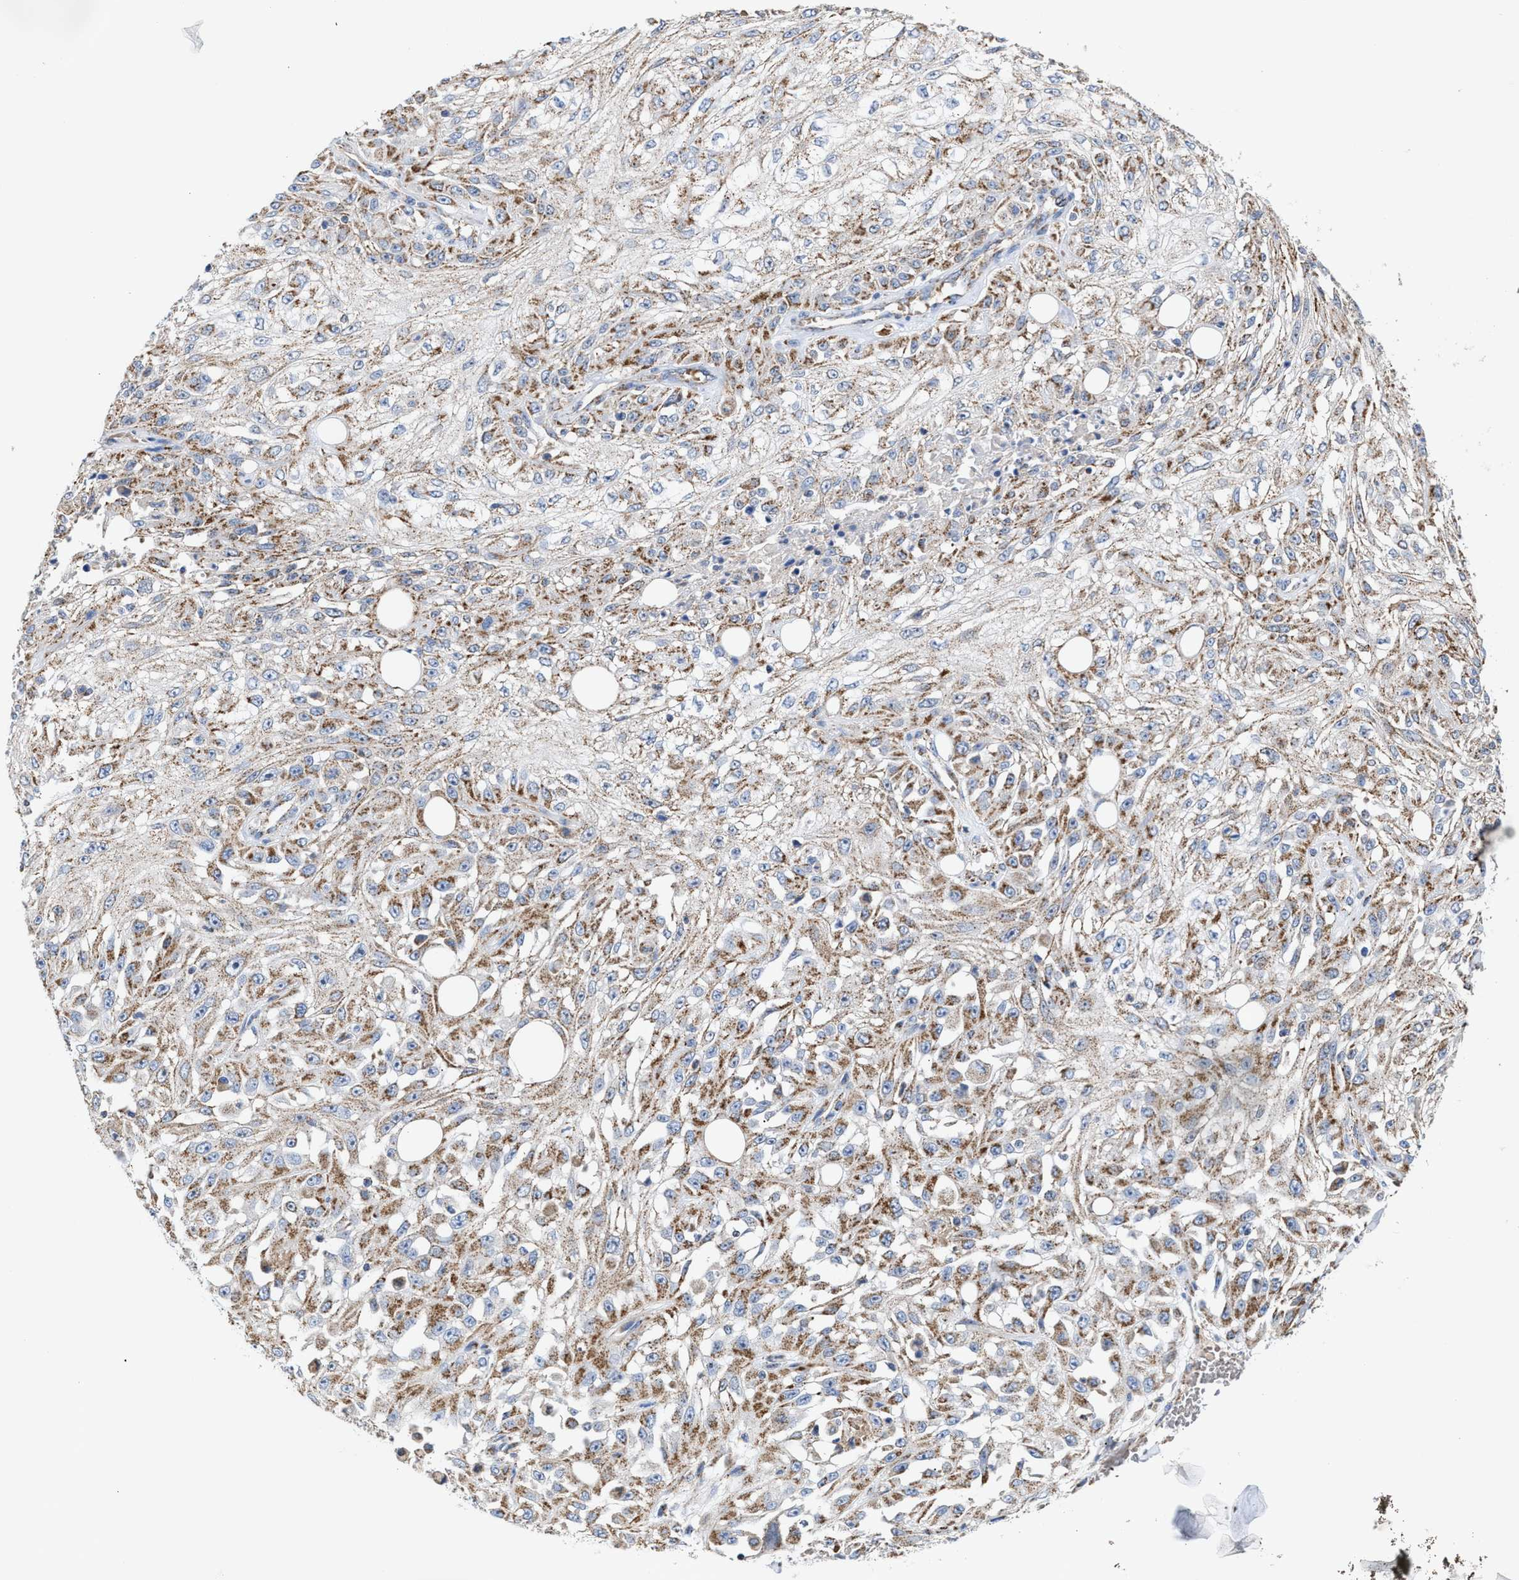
{"staining": {"intensity": "moderate", "quantity": ">75%", "location": "cytoplasmic/membranous"}, "tissue": "skin cancer", "cell_type": "Tumor cells", "image_type": "cancer", "snomed": [{"axis": "morphology", "description": "Squamous cell carcinoma, NOS"}, {"axis": "morphology", "description": "Squamous cell carcinoma, metastatic, NOS"}, {"axis": "topography", "description": "Skin"}, {"axis": "topography", "description": "Lymph node"}], "caption": "Immunohistochemical staining of human squamous cell carcinoma (skin) displays medium levels of moderate cytoplasmic/membranous protein expression in approximately >75% of tumor cells.", "gene": "MECR", "patient": {"sex": "male", "age": 75}}